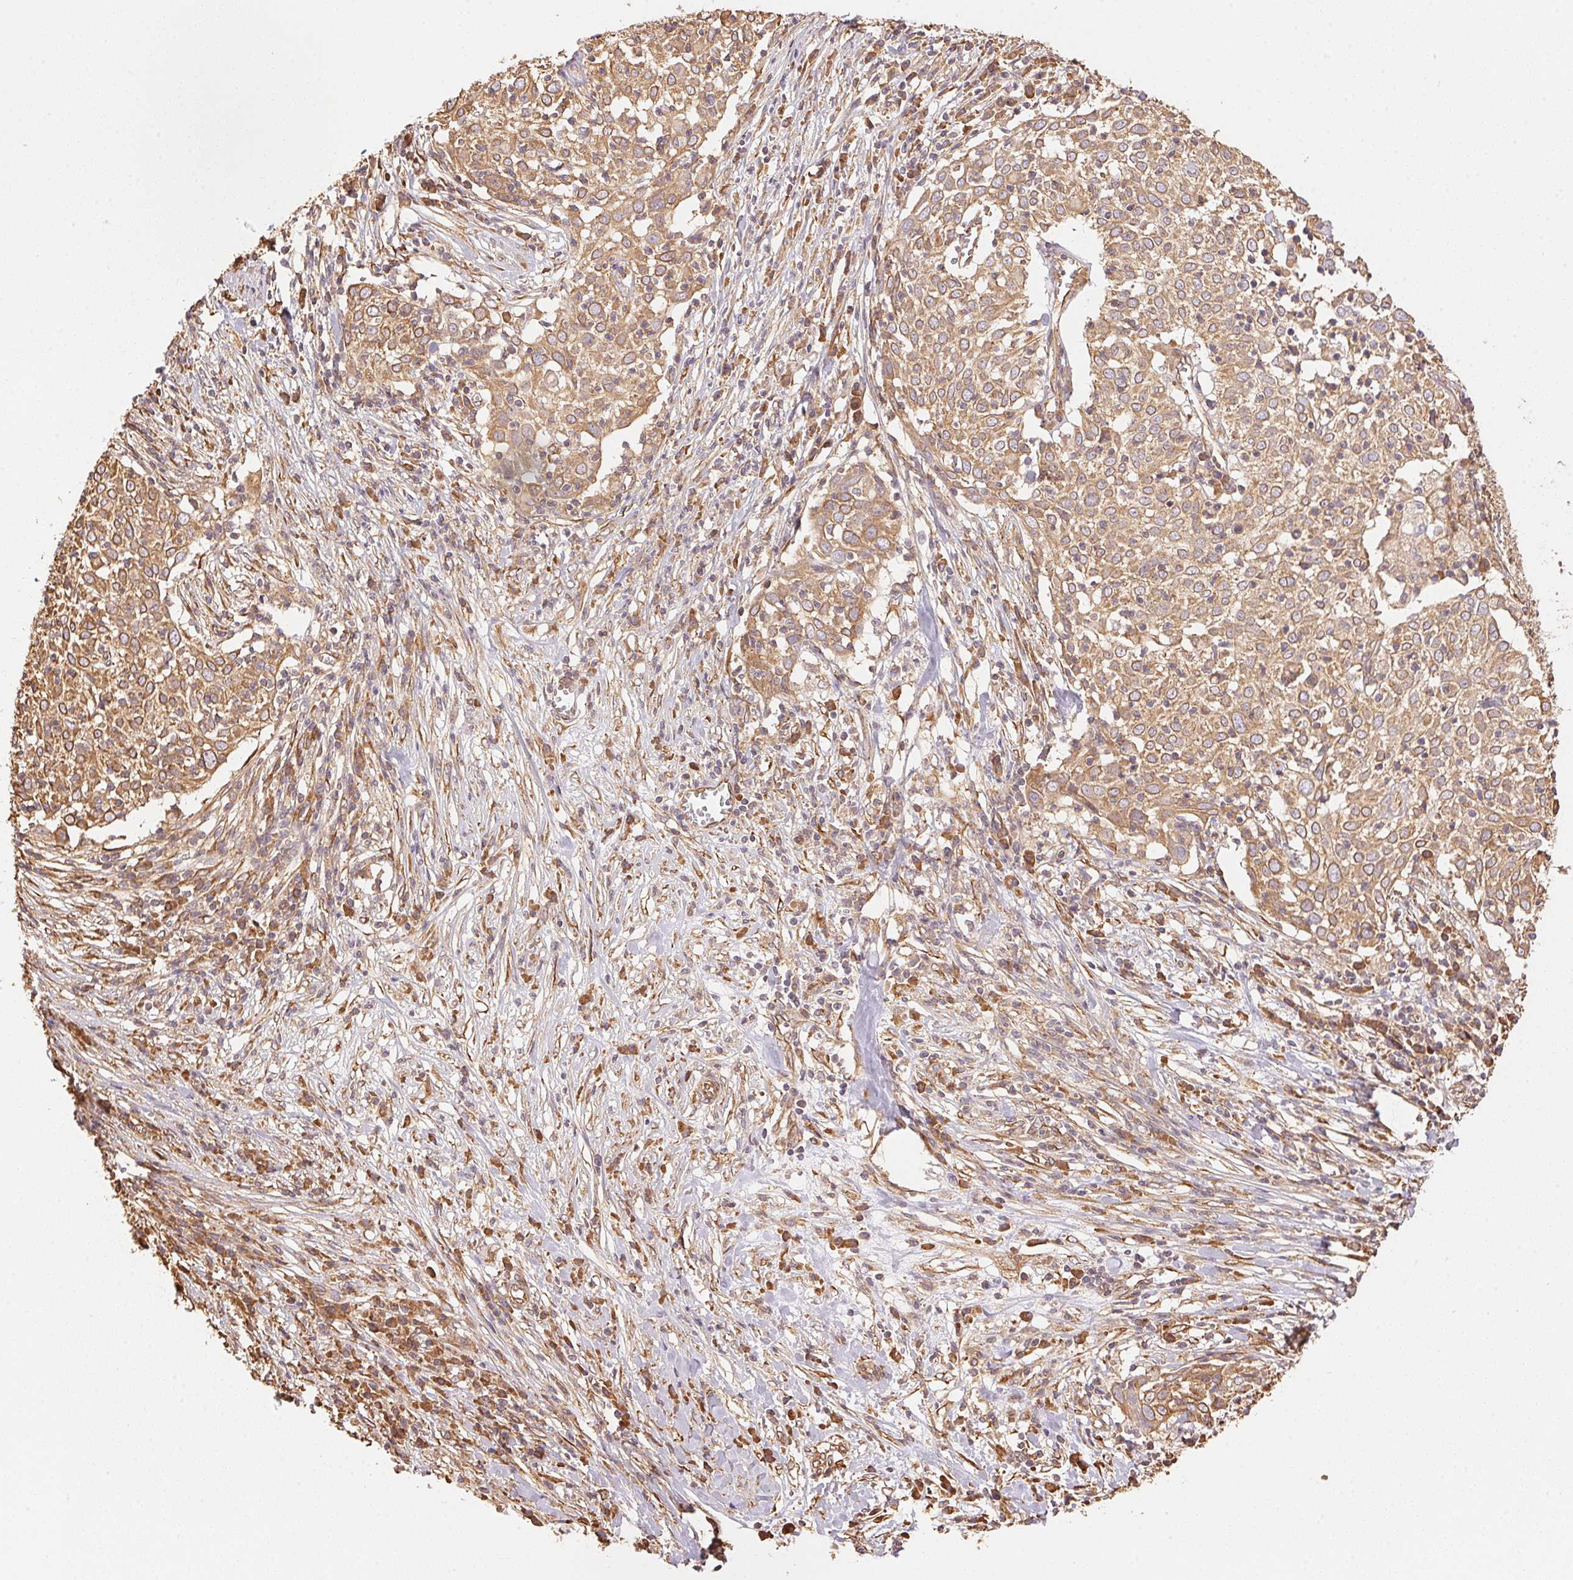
{"staining": {"intensity": "moderate", "quantity": ">75%", "location": "cytoplasmic/membranous"}, "tissue": "cervical cancer", "cell_type": "Tumor cells", "image_type": "cancer", "snomed": [{"axis": "morphology", "description": "Squamous cell carcinoma, NOS"}, {"axis": "topography", "description": "Cervix"}], "caption": "Cervical cancer (squamous cell carcinoma) stained with a protein marker demonstrates moderate staining in tumor cells.", "gene": "C6orf163", "patient": {"sex": "female", "age": 39}}